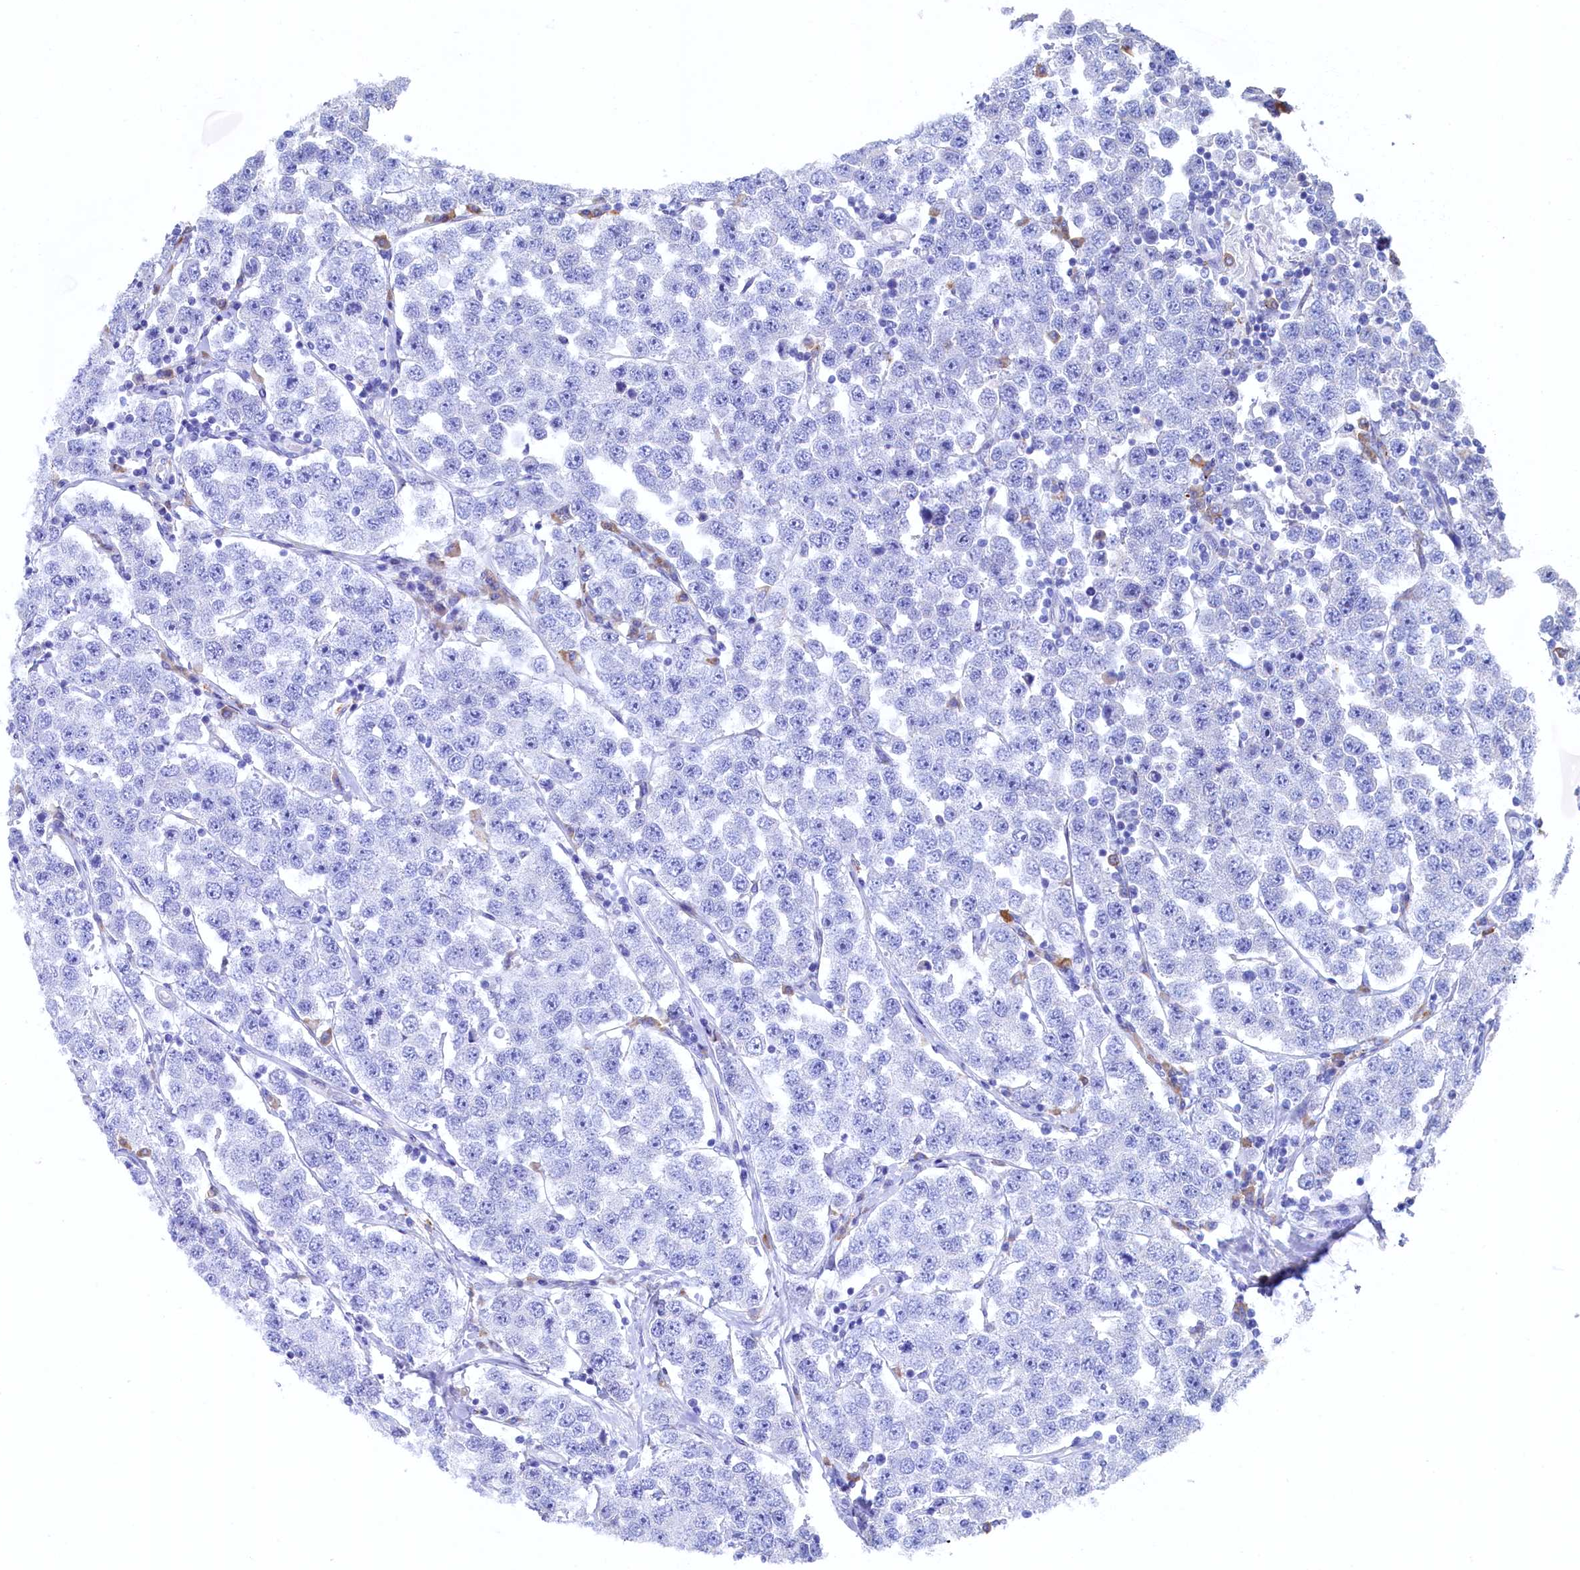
{"staining": {"intensity": "negative", "quantity": "none", "location": "none"}, "tissue": "testis cancer", "cell_type": "Tumor cells", "image_type": "cancer", "snomed": [{"axis": "morphology", "description": "Seminoma, NOS"}, {"axis": "topography", "description": "Testis"}], "caption": "Tumor cells show no significant expression in seminoma (testis).", "gene": "CBLIF", "patient": {"sex": "male", "age": 28}}